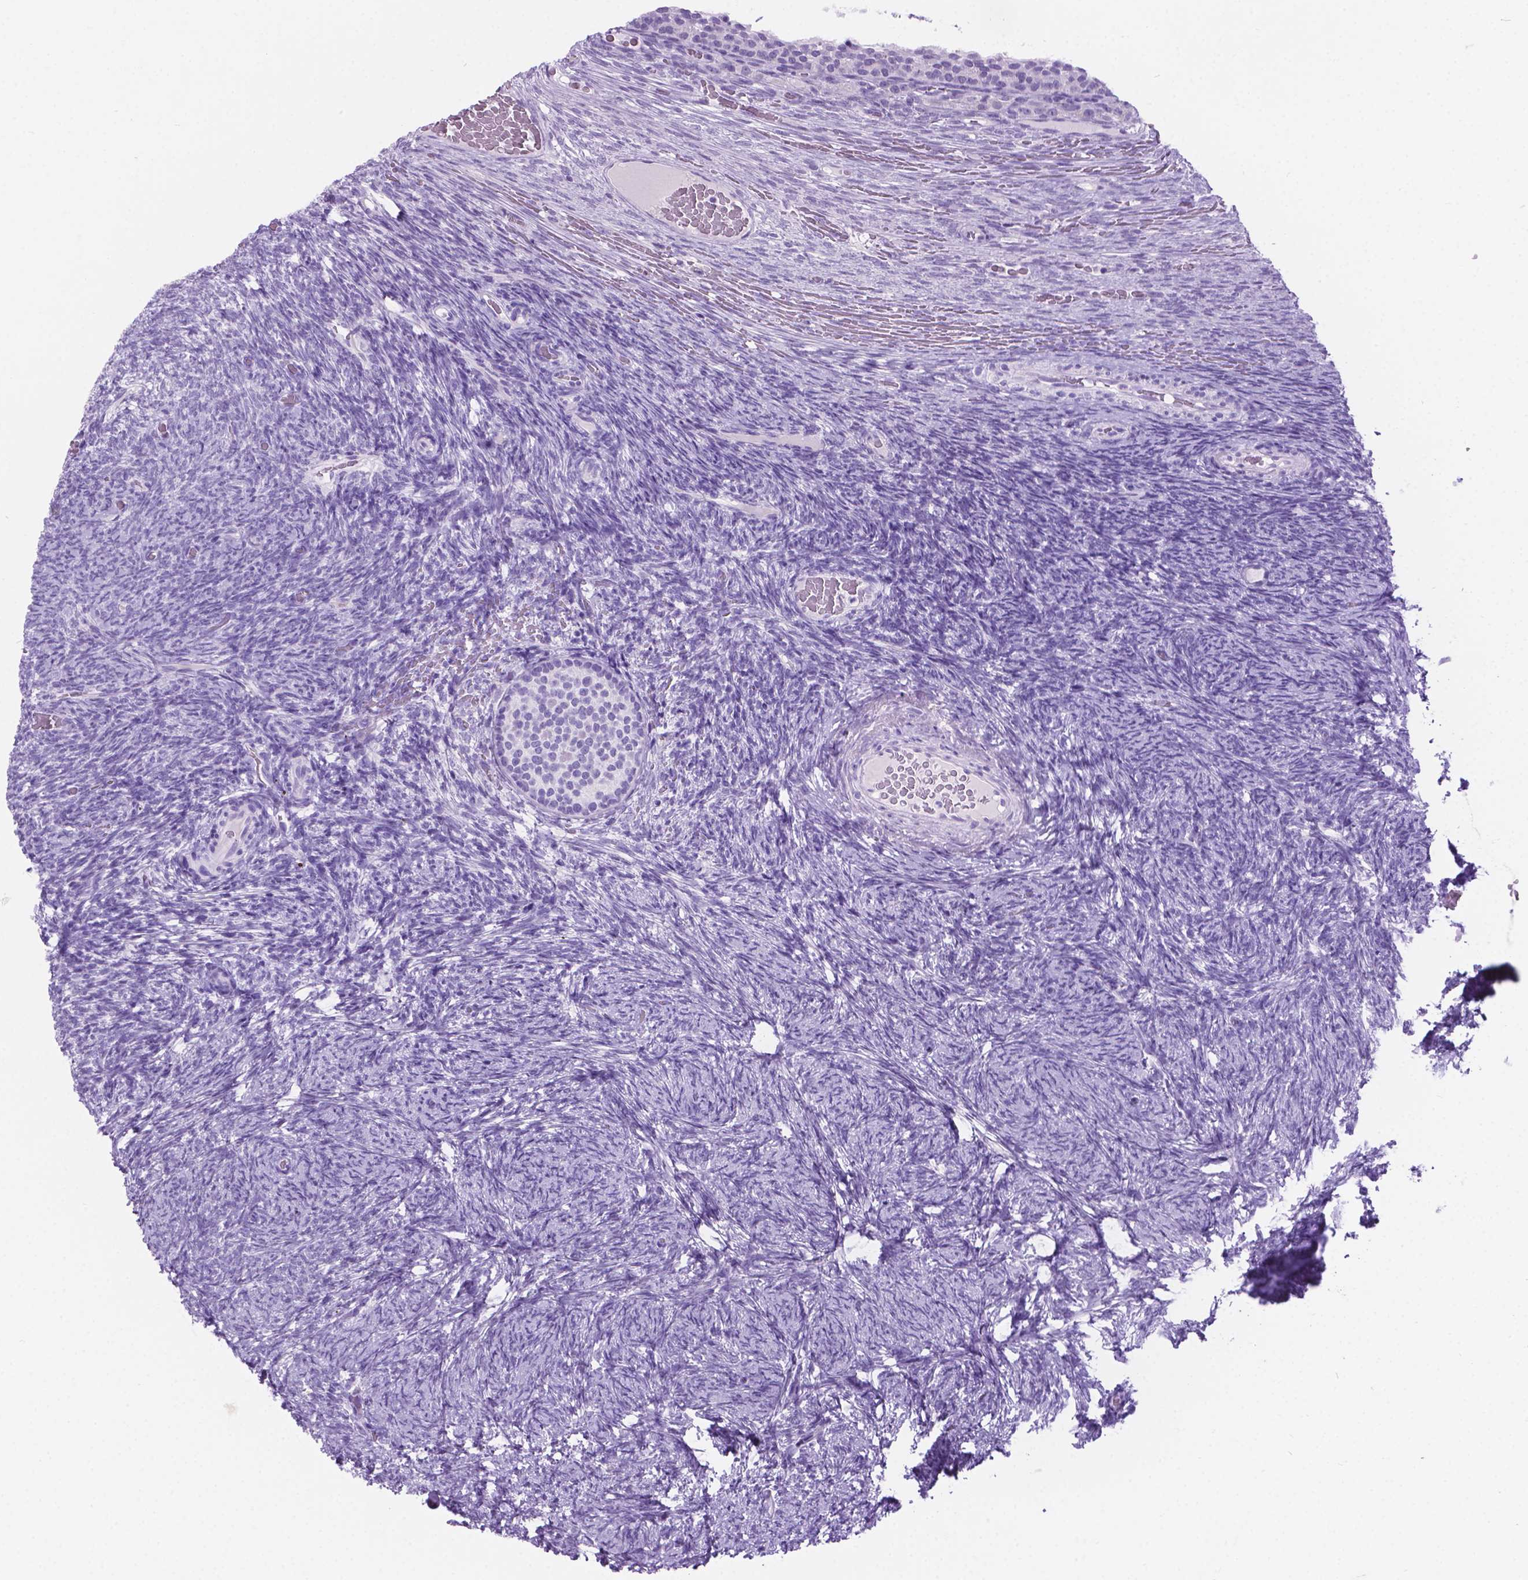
{"staining": {"intensity": "negative", "quantity": "none", "location": "none"}, "tissue": "ovary", "cell_type": "Ovarian stroma cells", "image_type": "normal", "snomed": [{"axis": "morphology", "description": "Normal tissue, NOS"}, {"axis": "topography", "description": "Ovary"}], "caption": "Ovarian stroma cells show no significant protein staining in normal ovary. (DAB (3,3'-diaminobenzidine) IHC, high magnification).", "gene": "ARMS2", "patient": {"sex": "female", "age": 34}}